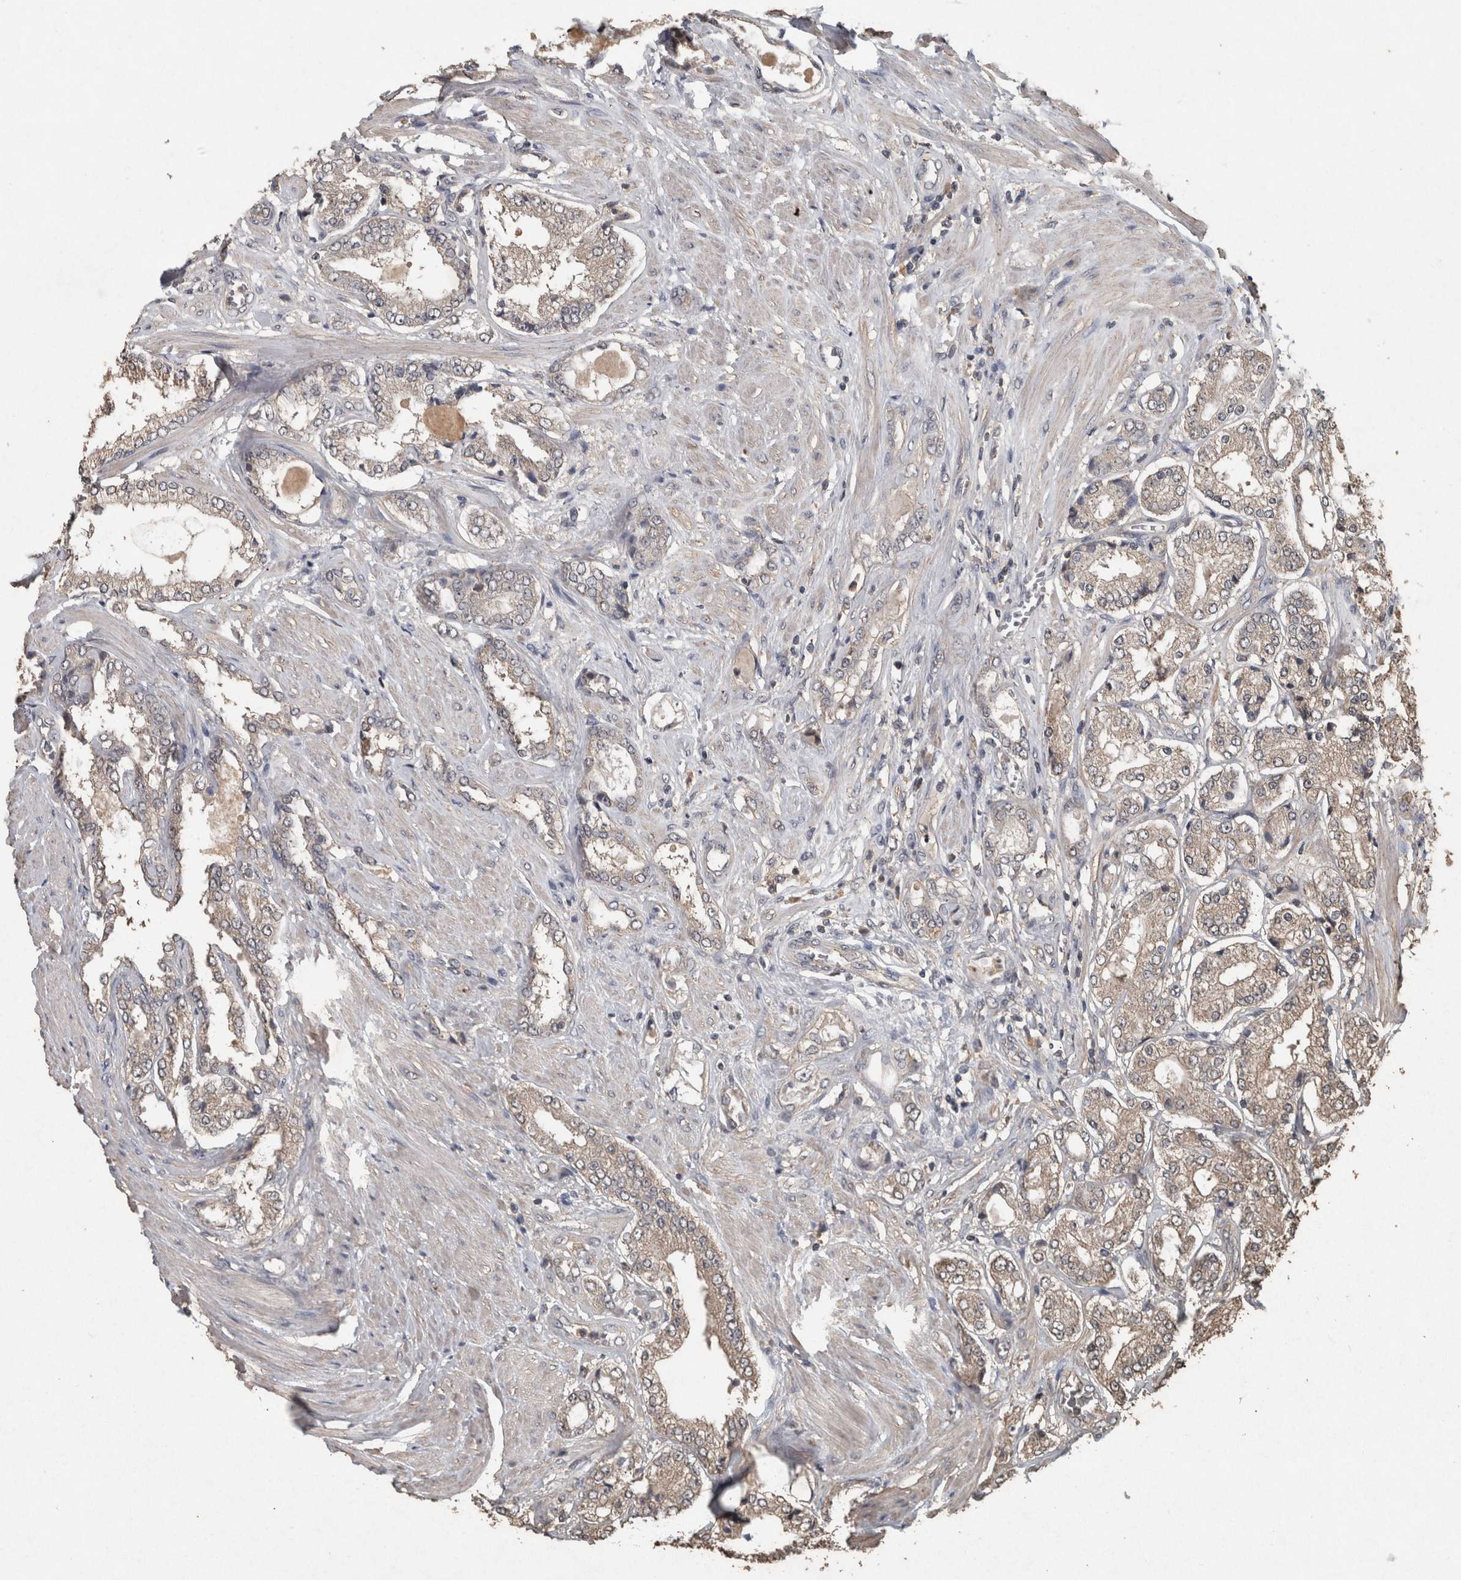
{"staining": {"intensity": "weak", "quantity": ">75%", "location": "cytoplasmic/membranous"}, "tissue": "prostate cancer", "cell_type": "Tumor cells", "image_type": "cancer", "snomed": [{"axis": "morphology", "description": "Adenocarcinoma, Low grade"}, {"axis": "topography", "description": "Prostate"}], "caption": "Immunohistochemistry image of prostate cancer stained for a protein (brown), which exhibits low levels of weak cytoplasmic/membranous staining in approximately >75% of tumor cells.", "gene": "FGFRL1", "patient": {"sex": "male", "age": 62}}